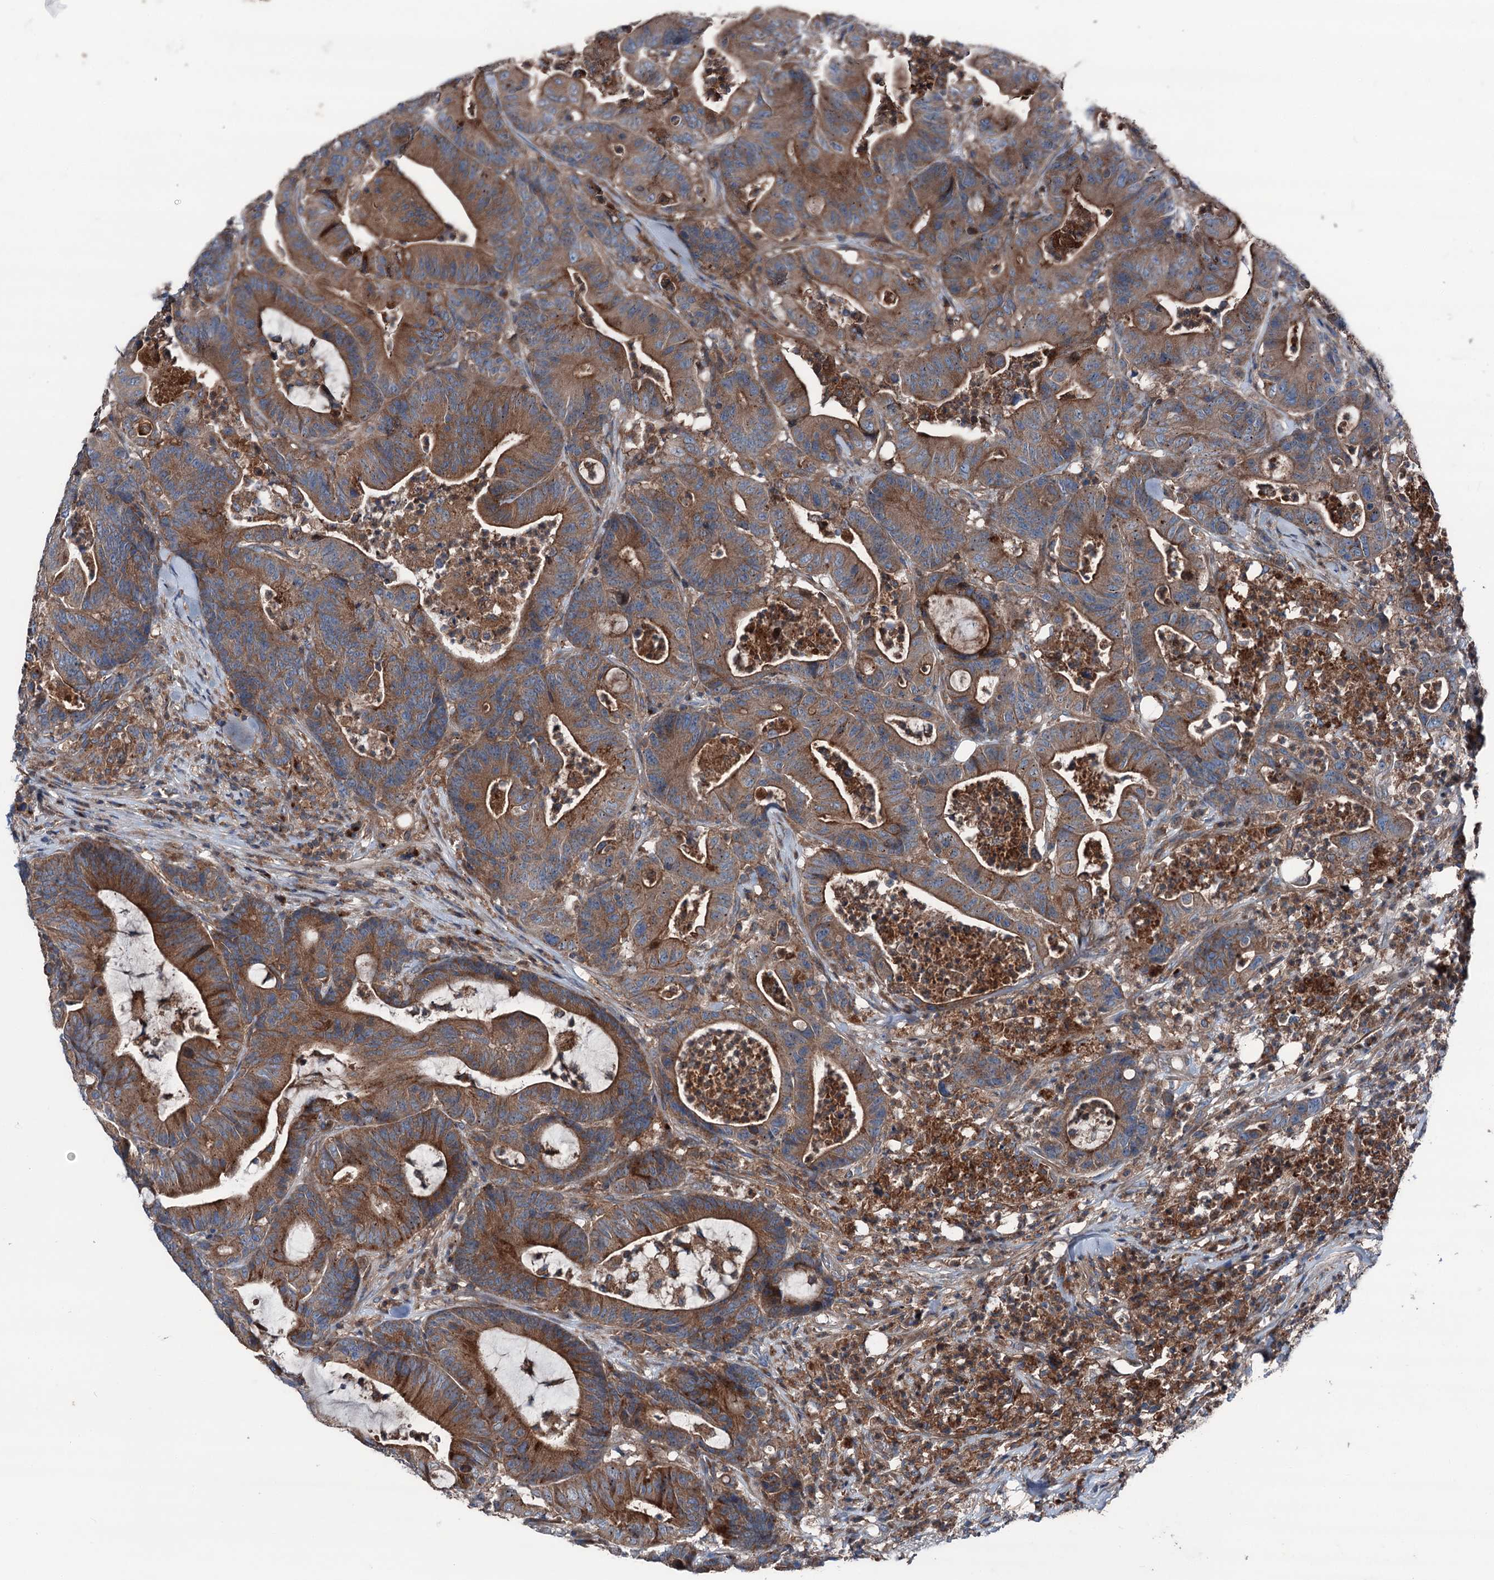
{"staining": {"intensity": "strong", "quantity": ">75%", "location": "cytoplasmic/membranous"}, "tissue": "colorectal cancer", "cell_type": "Tumor cells", "image_type": "cancer", "snomed": [{"axis": "morphology", "description": "Adenocarcinoma, NOS"}, {"axis": "topography", "description": "Colon"}], "caption": "Protein staining demonstrates strong cytoplasmic/membranous positivity in about >75% of tumor cells in colorectal cancer.", "gene": "RUFY1", "patient": {"sex": "female", "age": 84}}